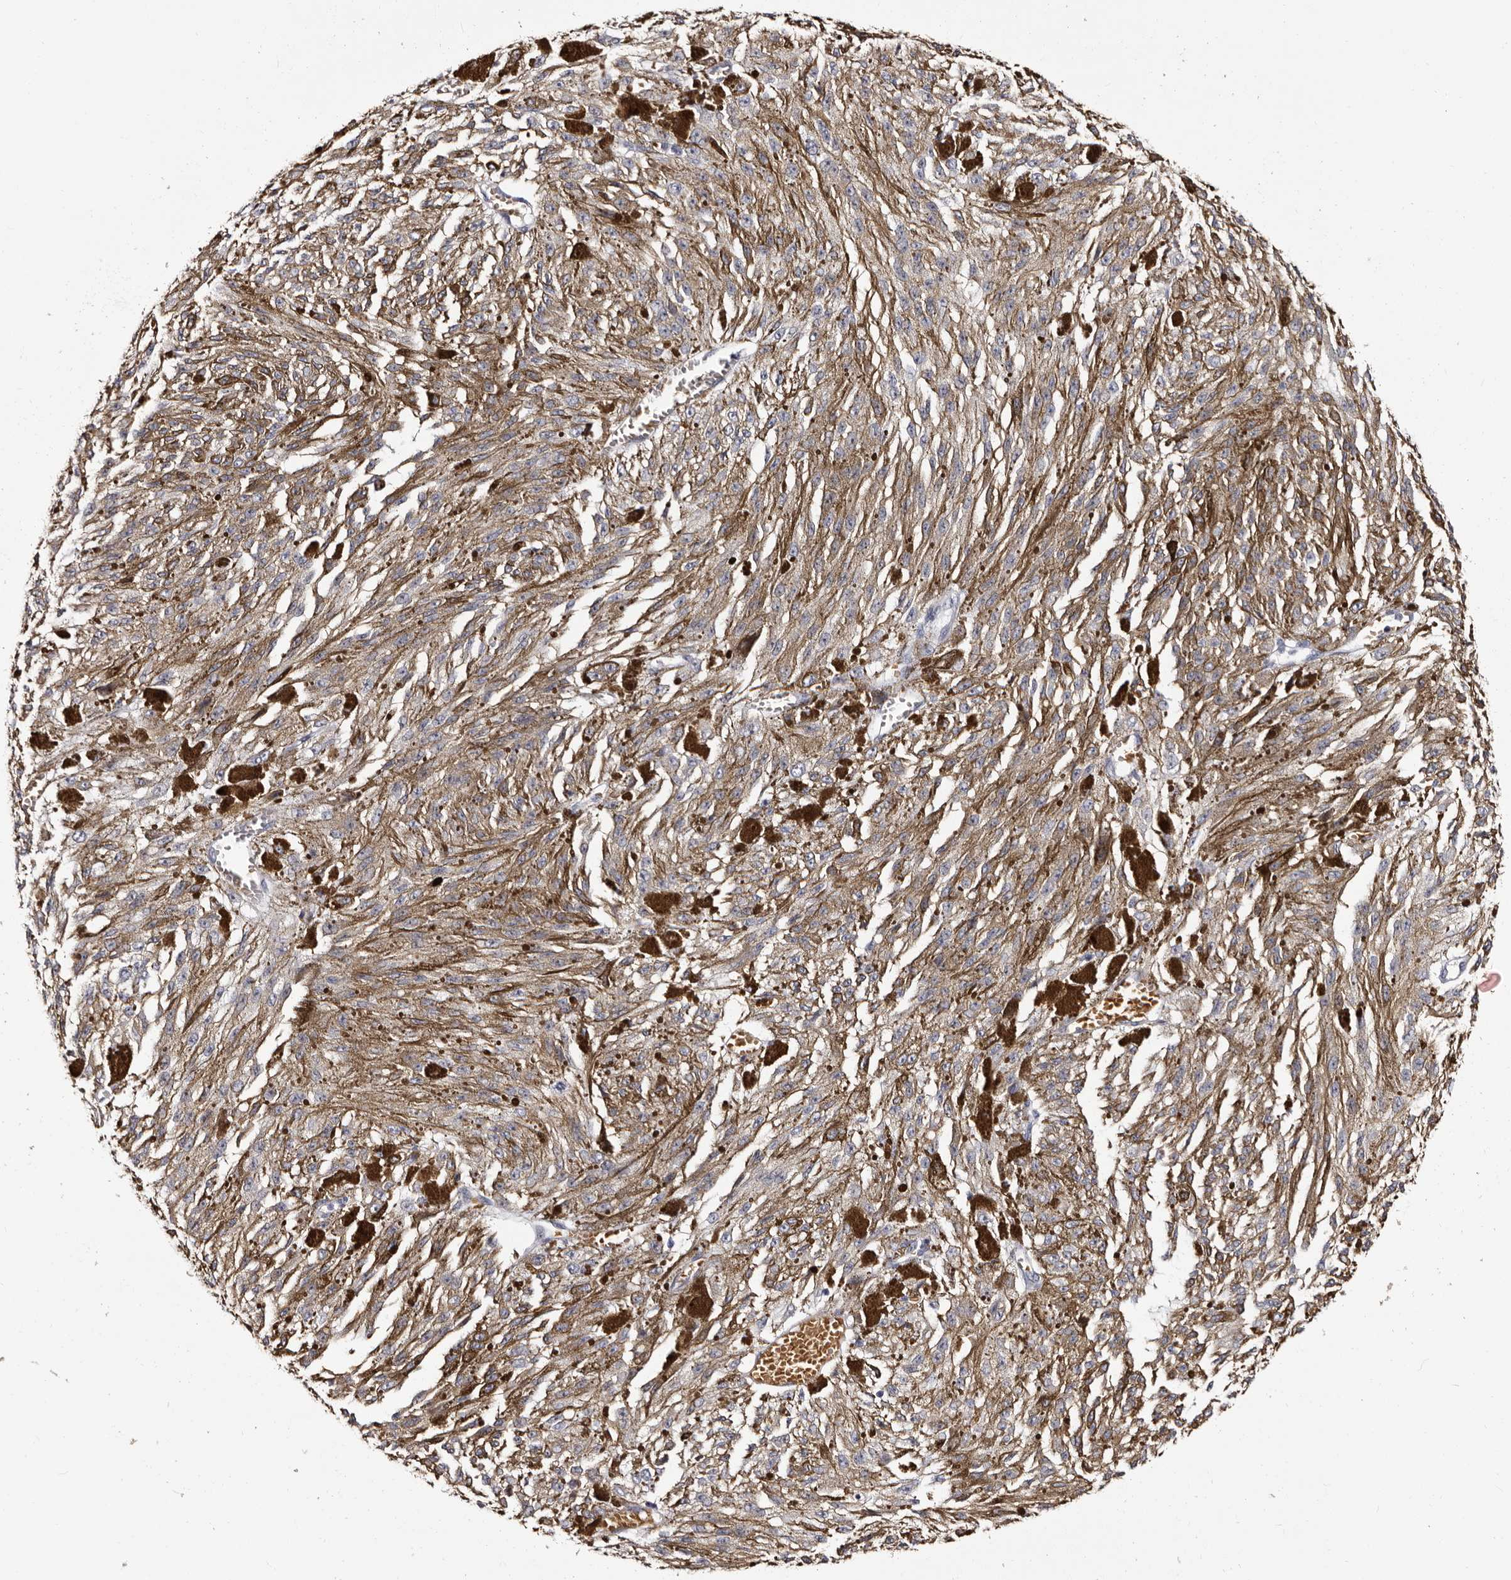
{"staining": {"intensity": "negative", "quantity": "none", "location": "none"}, "tissue": "melanoma", "cell_type": "Tumor cells", "image_type": "cancer", "snomed": [{"axis": "morphology", "description": "Malignant melanoma, NOS"}, {"axis": "topography", "description": "Other"}], "caption": "Human melanoma stained for a protein using IHC displays no positivity in tumor cells.", "gene": "BPGM", "patient": {"sex": "male", "age": 79}}